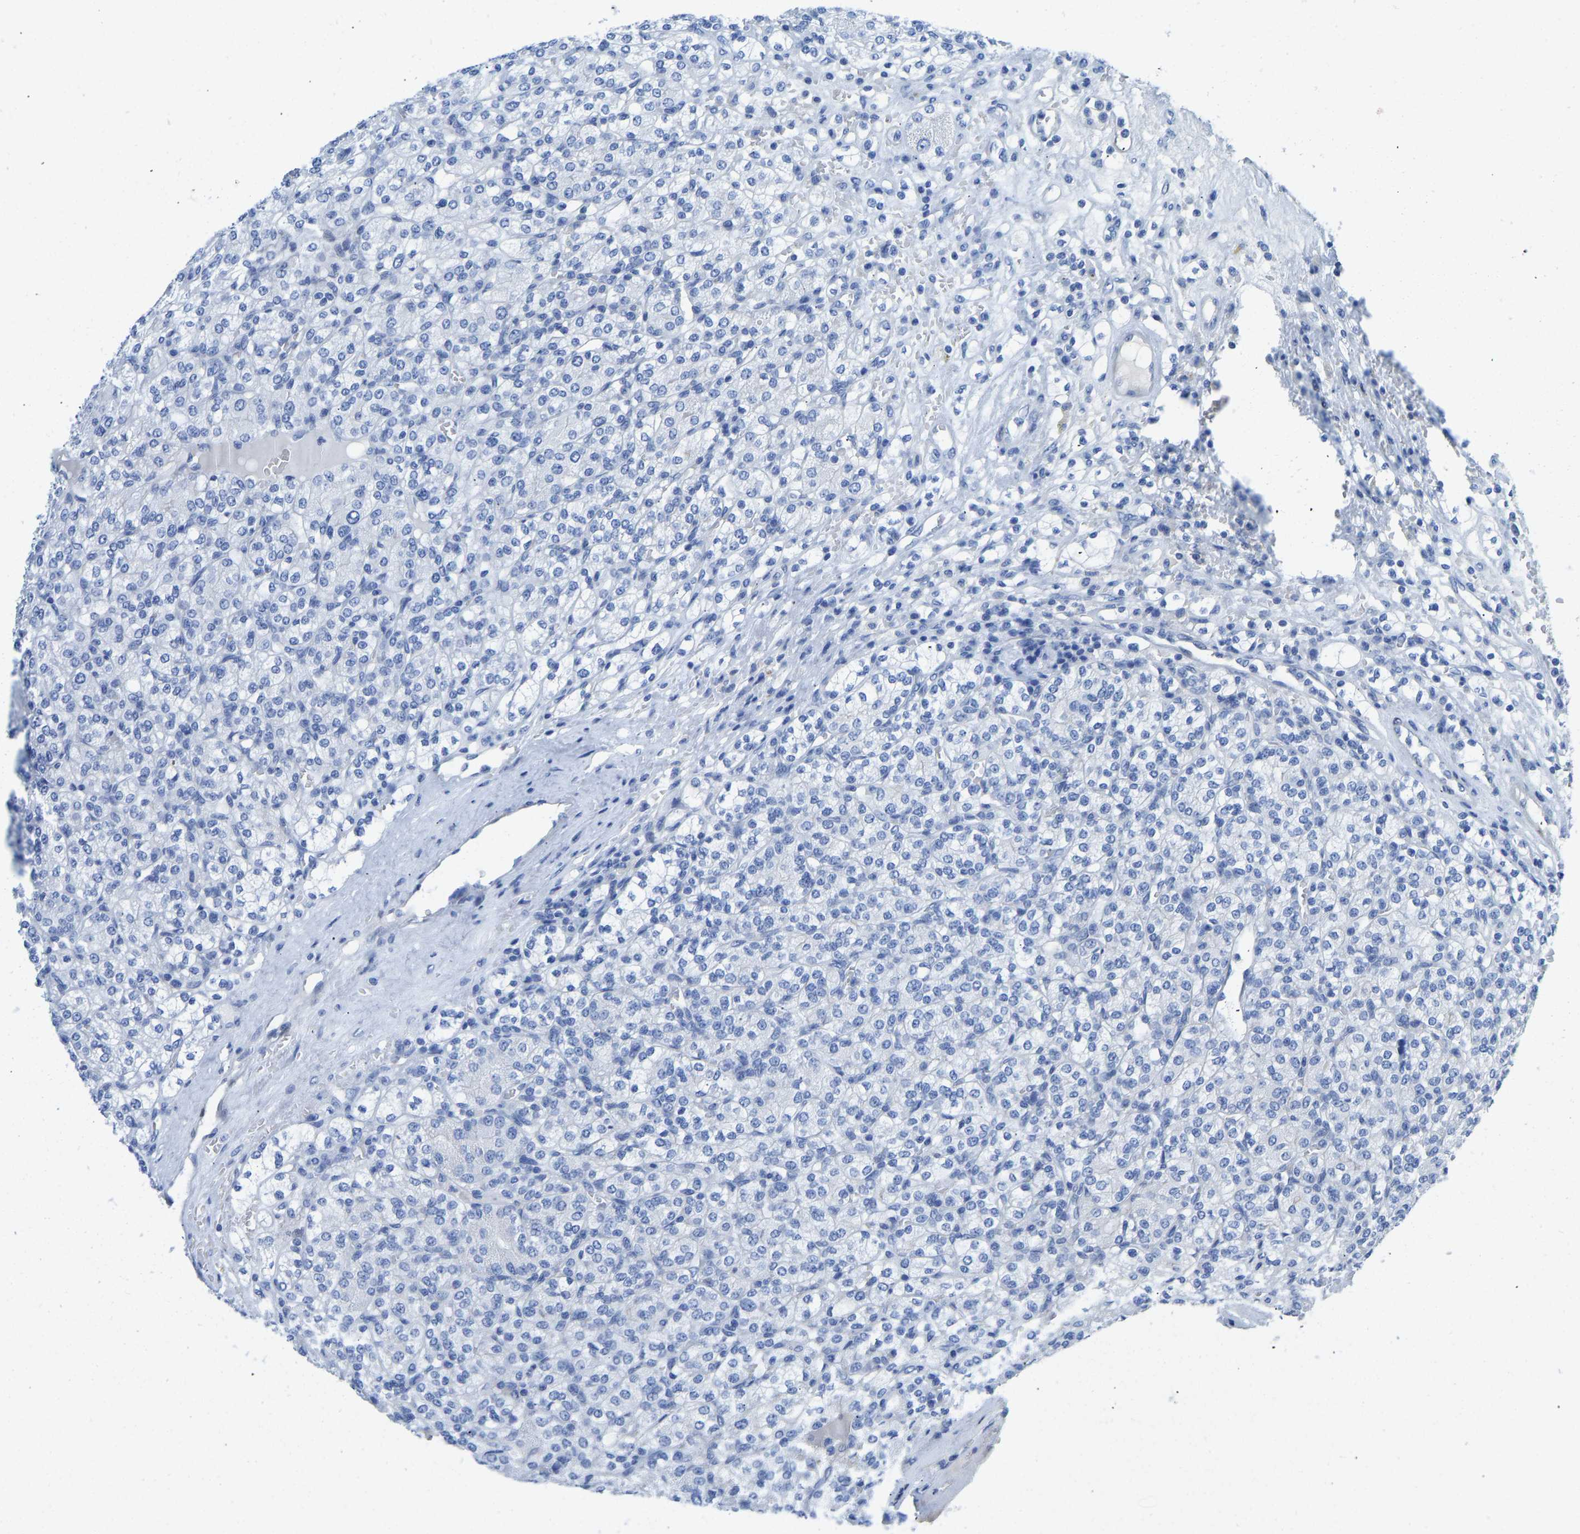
{"staining": {"intensity": "negative", "quantity": "none", "location": "none"}, "tissue": "renal cancer", "cell_type": "Tumor cells", "image_type": "cancer", "snomed": [{"axis": "morphology", "description": "Adenocarcinoma, NOS"}, {"axis": "topography", "description": "Kidney"}], "caption": "Tumor cells are negative for protein expression in human renal cancer.", "gene": "NKAIN3", "patient": {"sex": "male", "age": 77}}